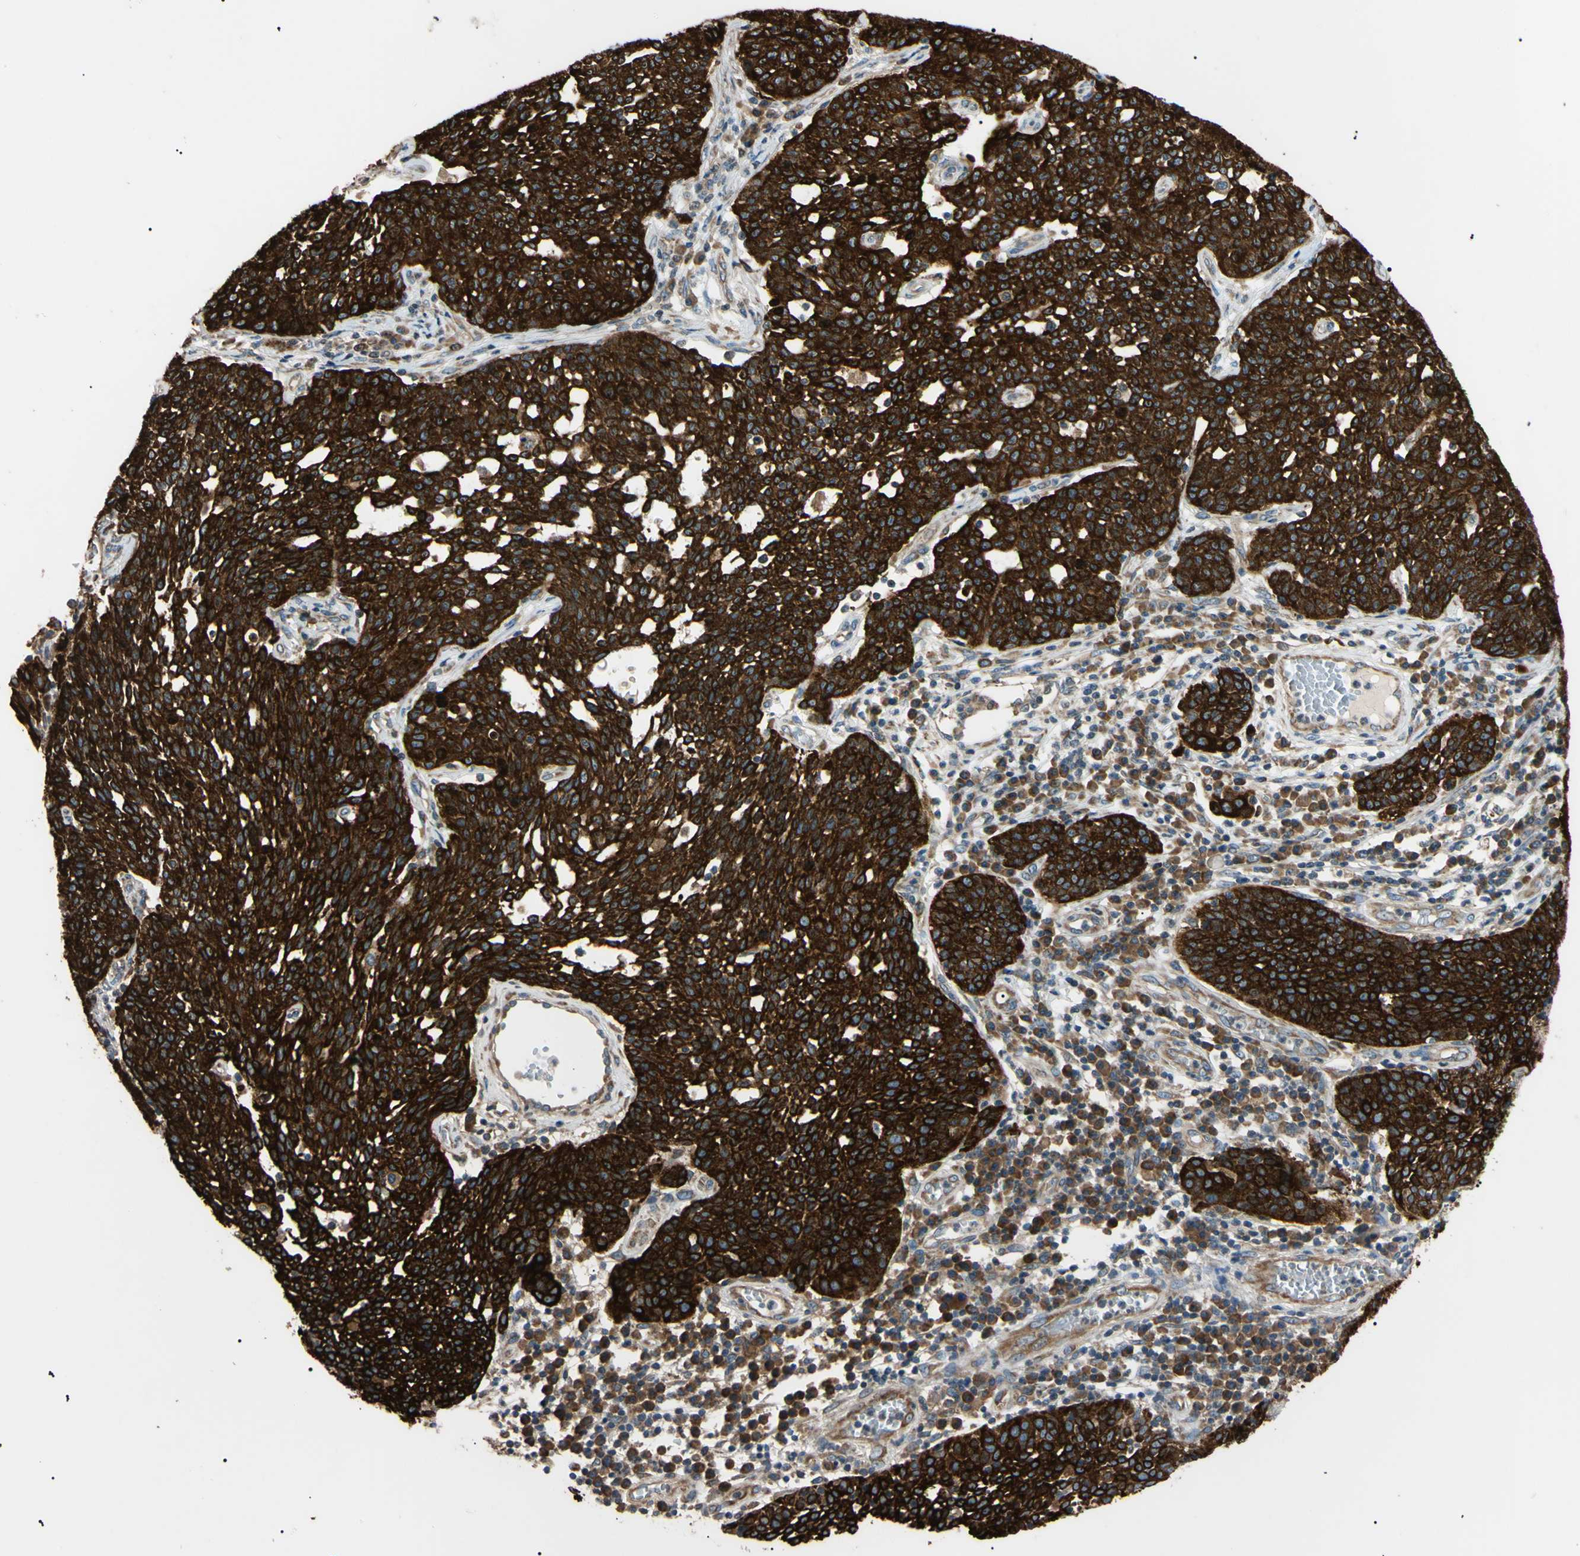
{"staining": {"intensity": "strong", "quantity": ">75%", "location": "cytoplasmic/membranous"}, "tissue": "cervical cancer", "cell_type": "Tumor cells", "image_type": "cancer", "snomed": [{"axis": "morphology", "description": "Squamous cell carcinoma, NOS"}, {"axis": "topography", "description": "Cervix"}], "caption": "Brown immunohistochemical staining in human cervical squamous cell carcinoma displays strong cytoplasmic/membranous expression in about >75% of tumor cells. (DAB (3,3'-diaminobenzidine) IHC, brown staining for protein, blue staining for nuclei).", "gene": "VAPA", "patient": {"sex": "female", "age": 34}}